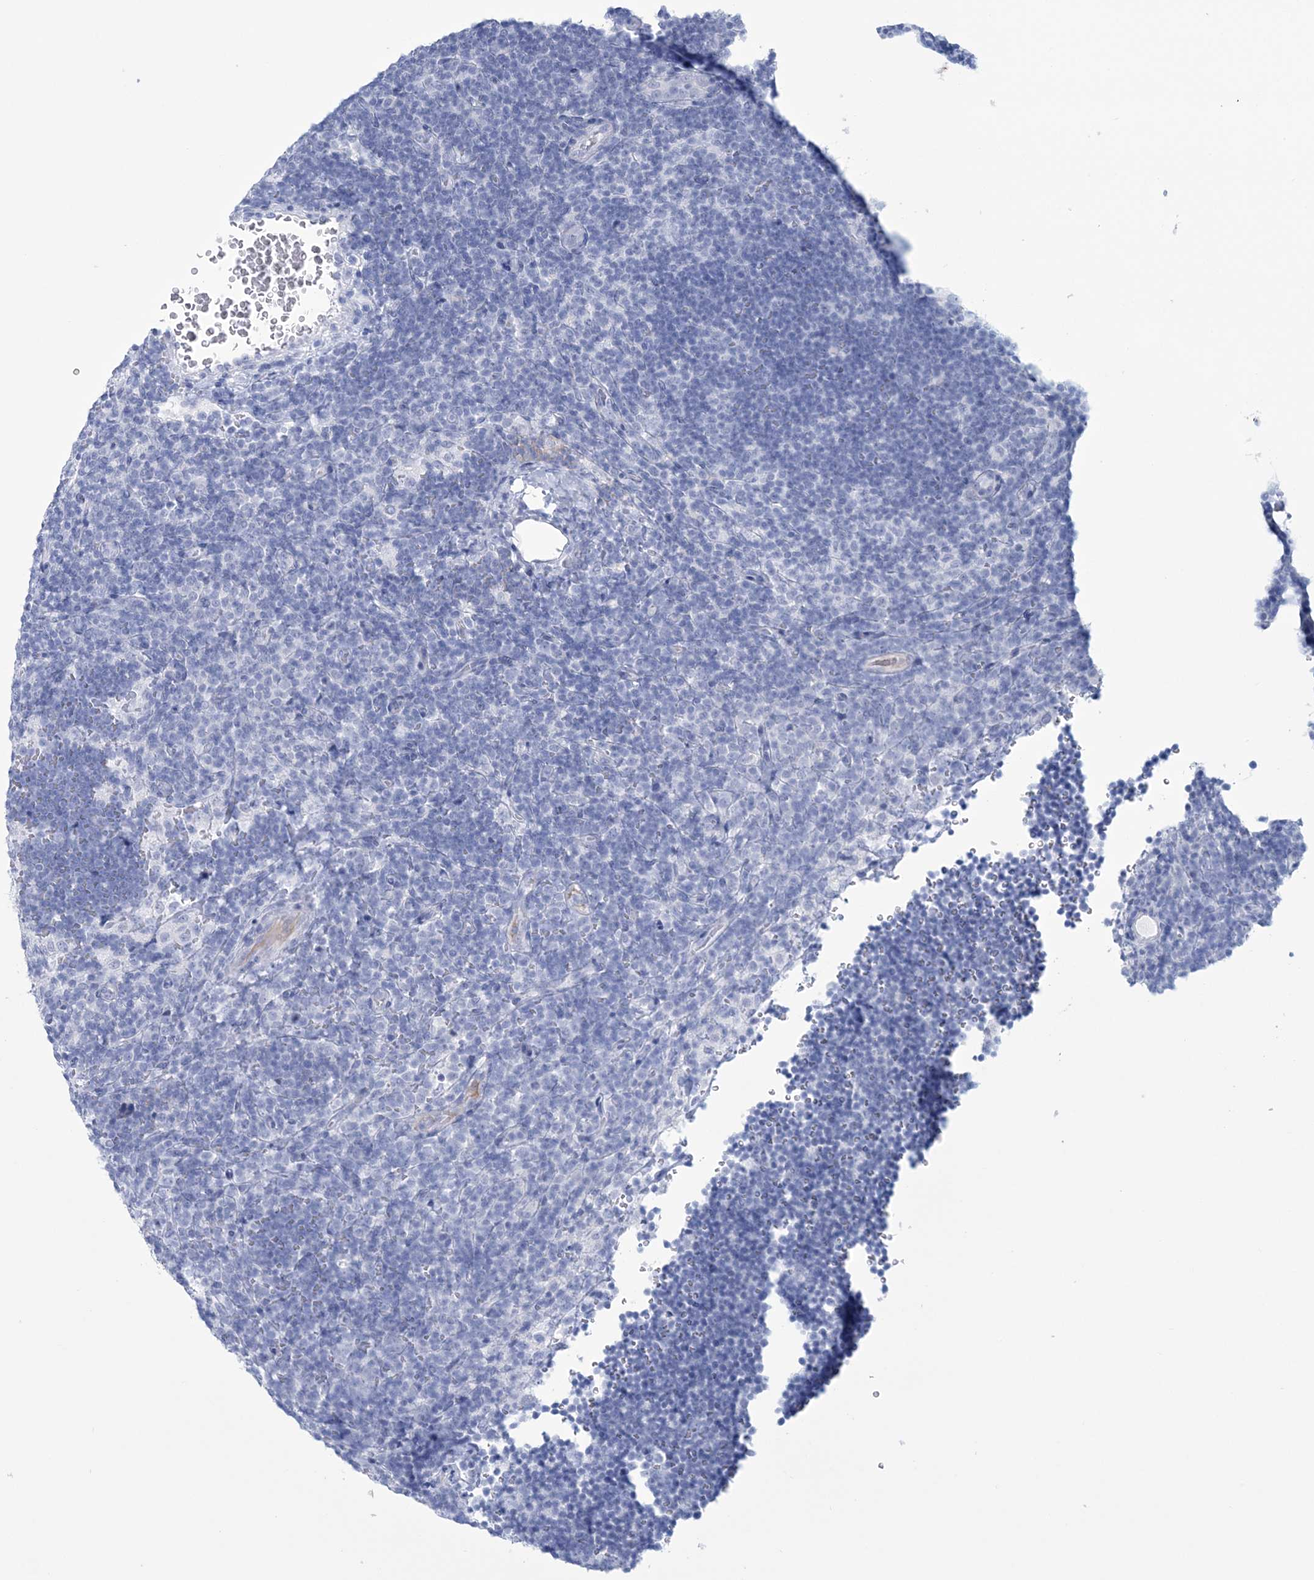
{"staining": {"intensity": "negative", "quantity": "none", "location": "none"}, "tissue": "lymphoma", "cell_type": "Tumor cells", "image_type": "cancer", "snomed": [{"axis": "morphology", "description": "Hodgkin's disease, NOS"}, {"axis": "topography", "description": "Lymph node"}], "caption": "Immunohistochemical staining of human Hodgkin's disease reveals no significant staining in tumor cells.", "gene": "DPCD", "patient": {"sex": "female", "age": 57}}